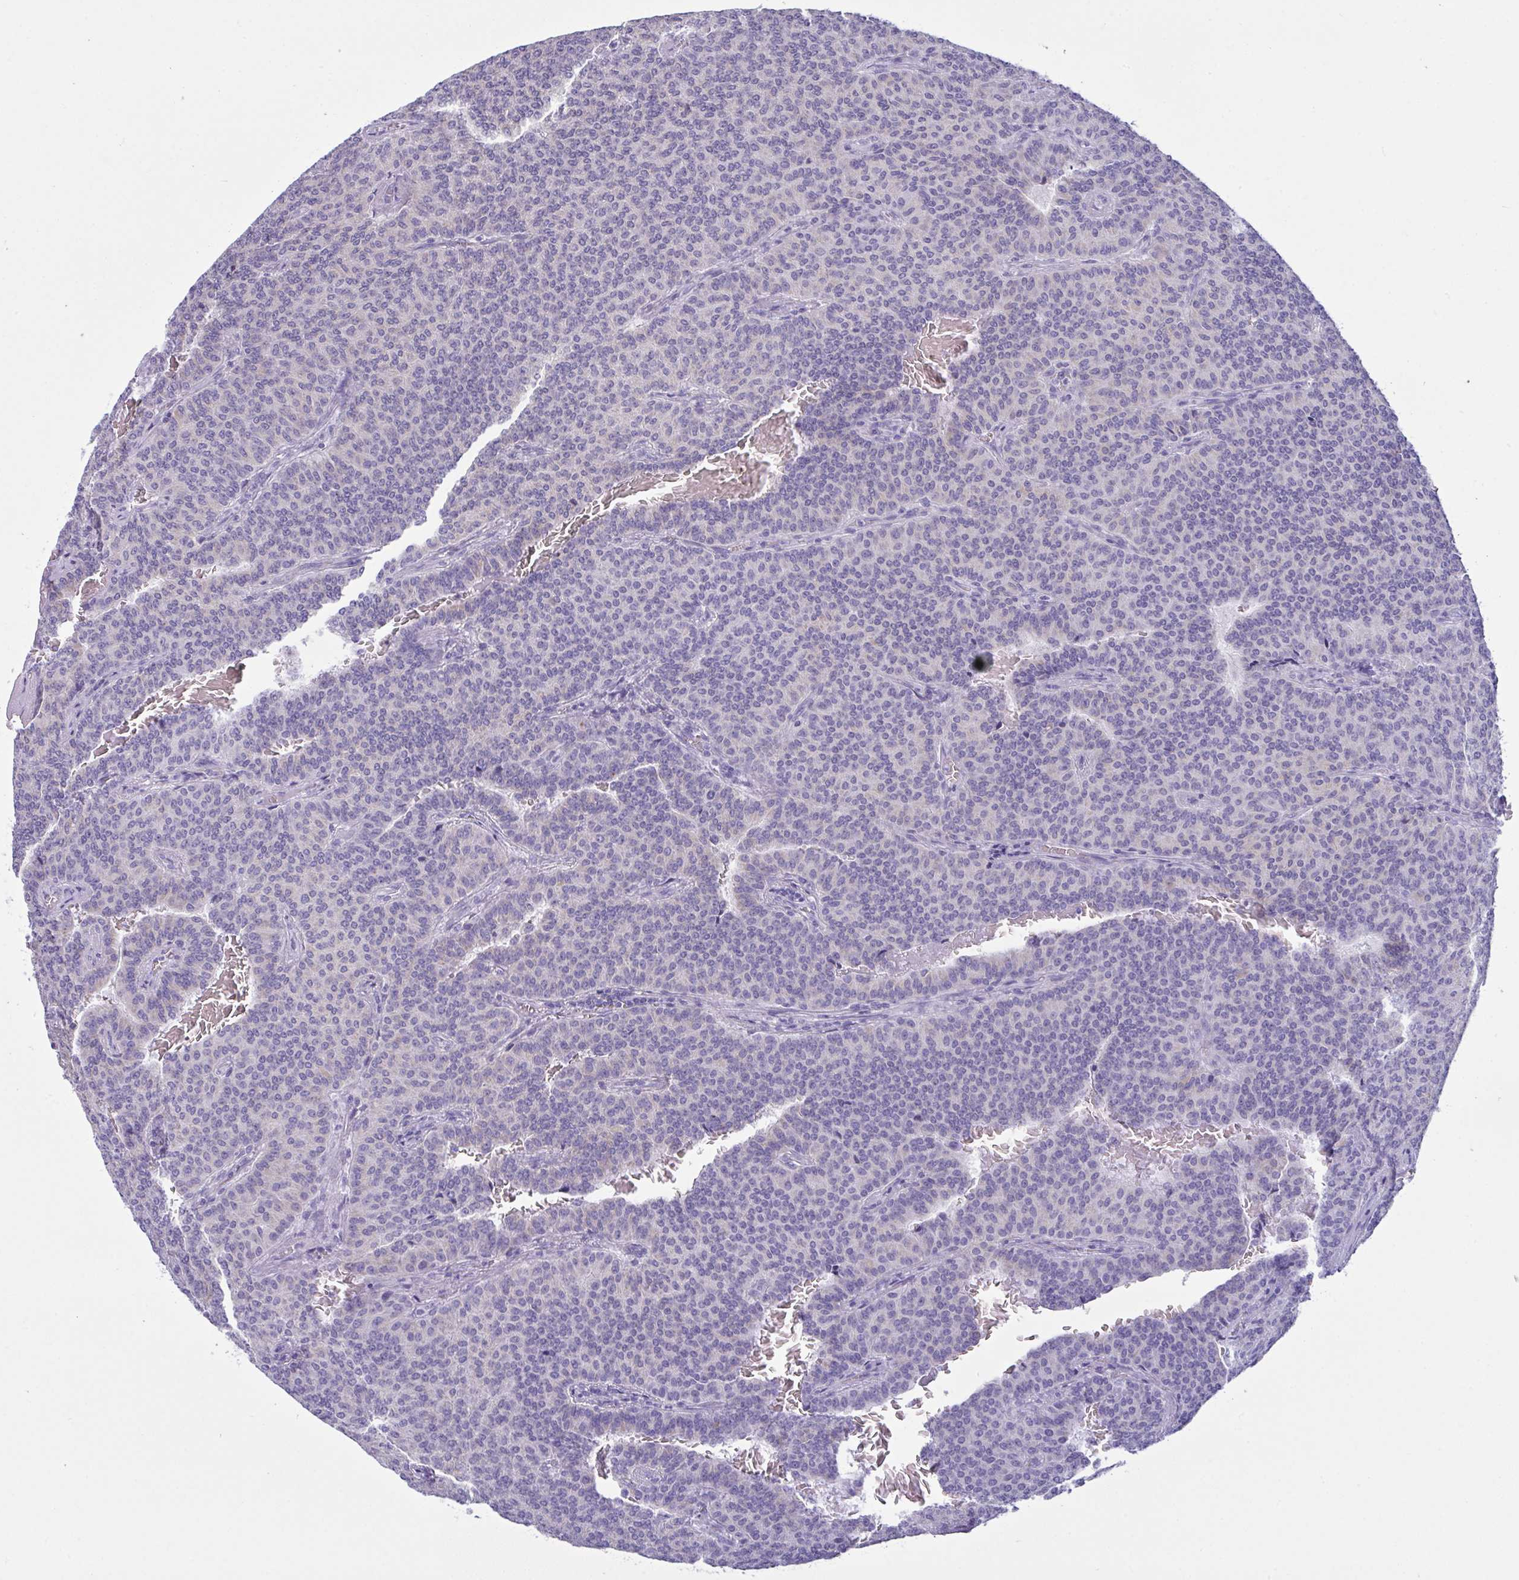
{"staining": {"intensity": "weak", "quantity": "25%-75%", "location": "cytoplasmic/membranous"}, "tissue": "carcinoid", "cell_type": "Tumor cells", "image_type": "cancer", "snomed": [{"axis": "morphology", "description": "Carcinoid, malignant, NOS"}, {"axis": "topography", "description": "Lung"}], "caption": "Approximately 25%-75% of tumor cells in malignant carcinoid demonstrate weak cytoplasmic/membranous protein expression as visualized by brown immunohistochemical staining.", "gene": "BBS1", "patient": {"sex": "male", "age": 61}}